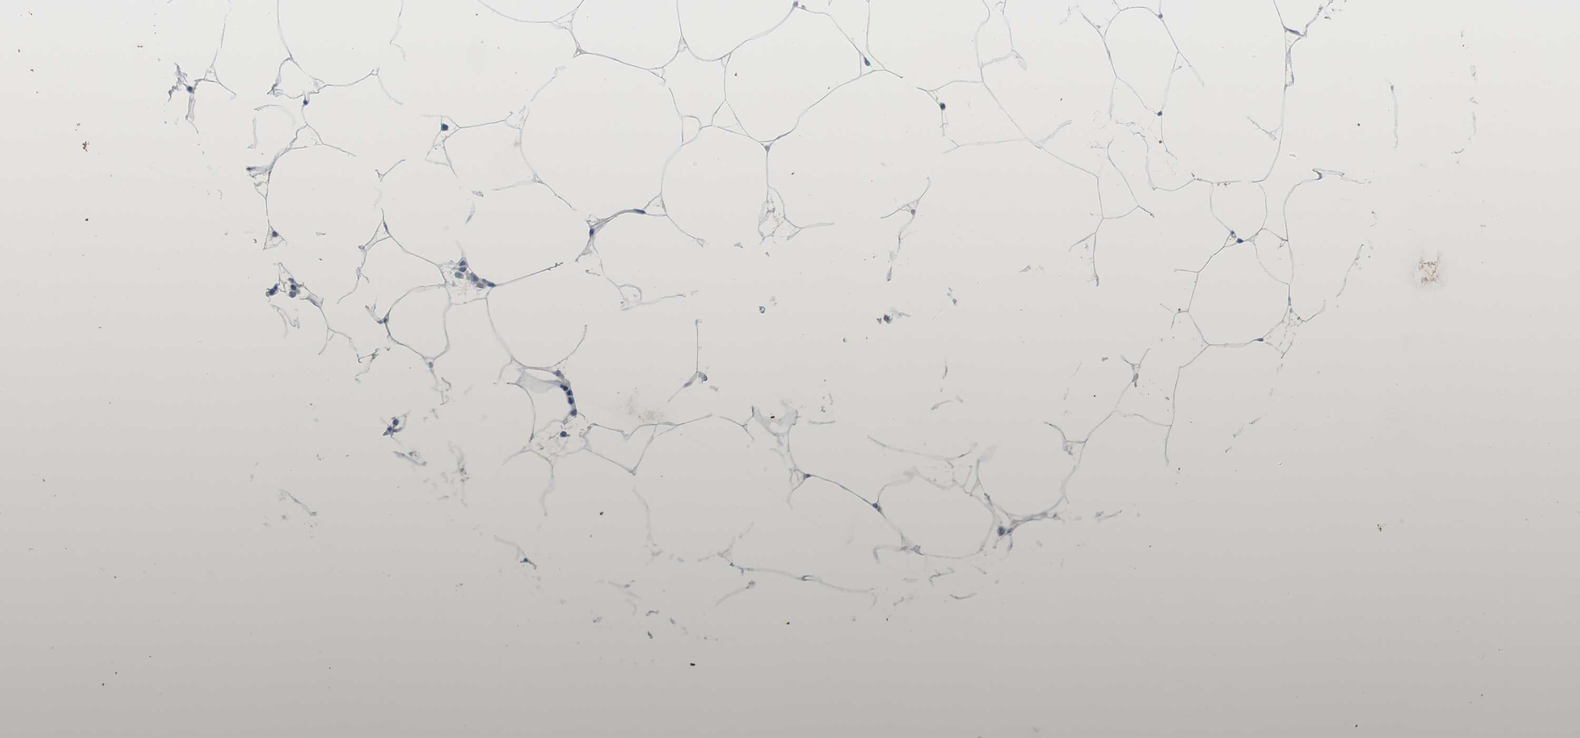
{"staining": {"intensity": "negative", "quantity": "none", "location": "none"}, "tissue": "adipose tissue", "cell_type": "Adipocytes", "image_type": "normal", "snomed": [{"axis": "morphology", "description": "Normal tissue, NOS"}, {"axis": "morphology", "description": "Duct carcinoma"}, {"axis": "topography", "description": "Breast"}, {"axis": "topography", "description": "Adipose tissue"}], "caption": "A high-resolution photomicrograph shows immunohistochemistry staining of normal adipose tissue, which displays no significant staining in adipocytes.", "gene": "MUC7", "patient": {"sex": "female", "age": 37}}